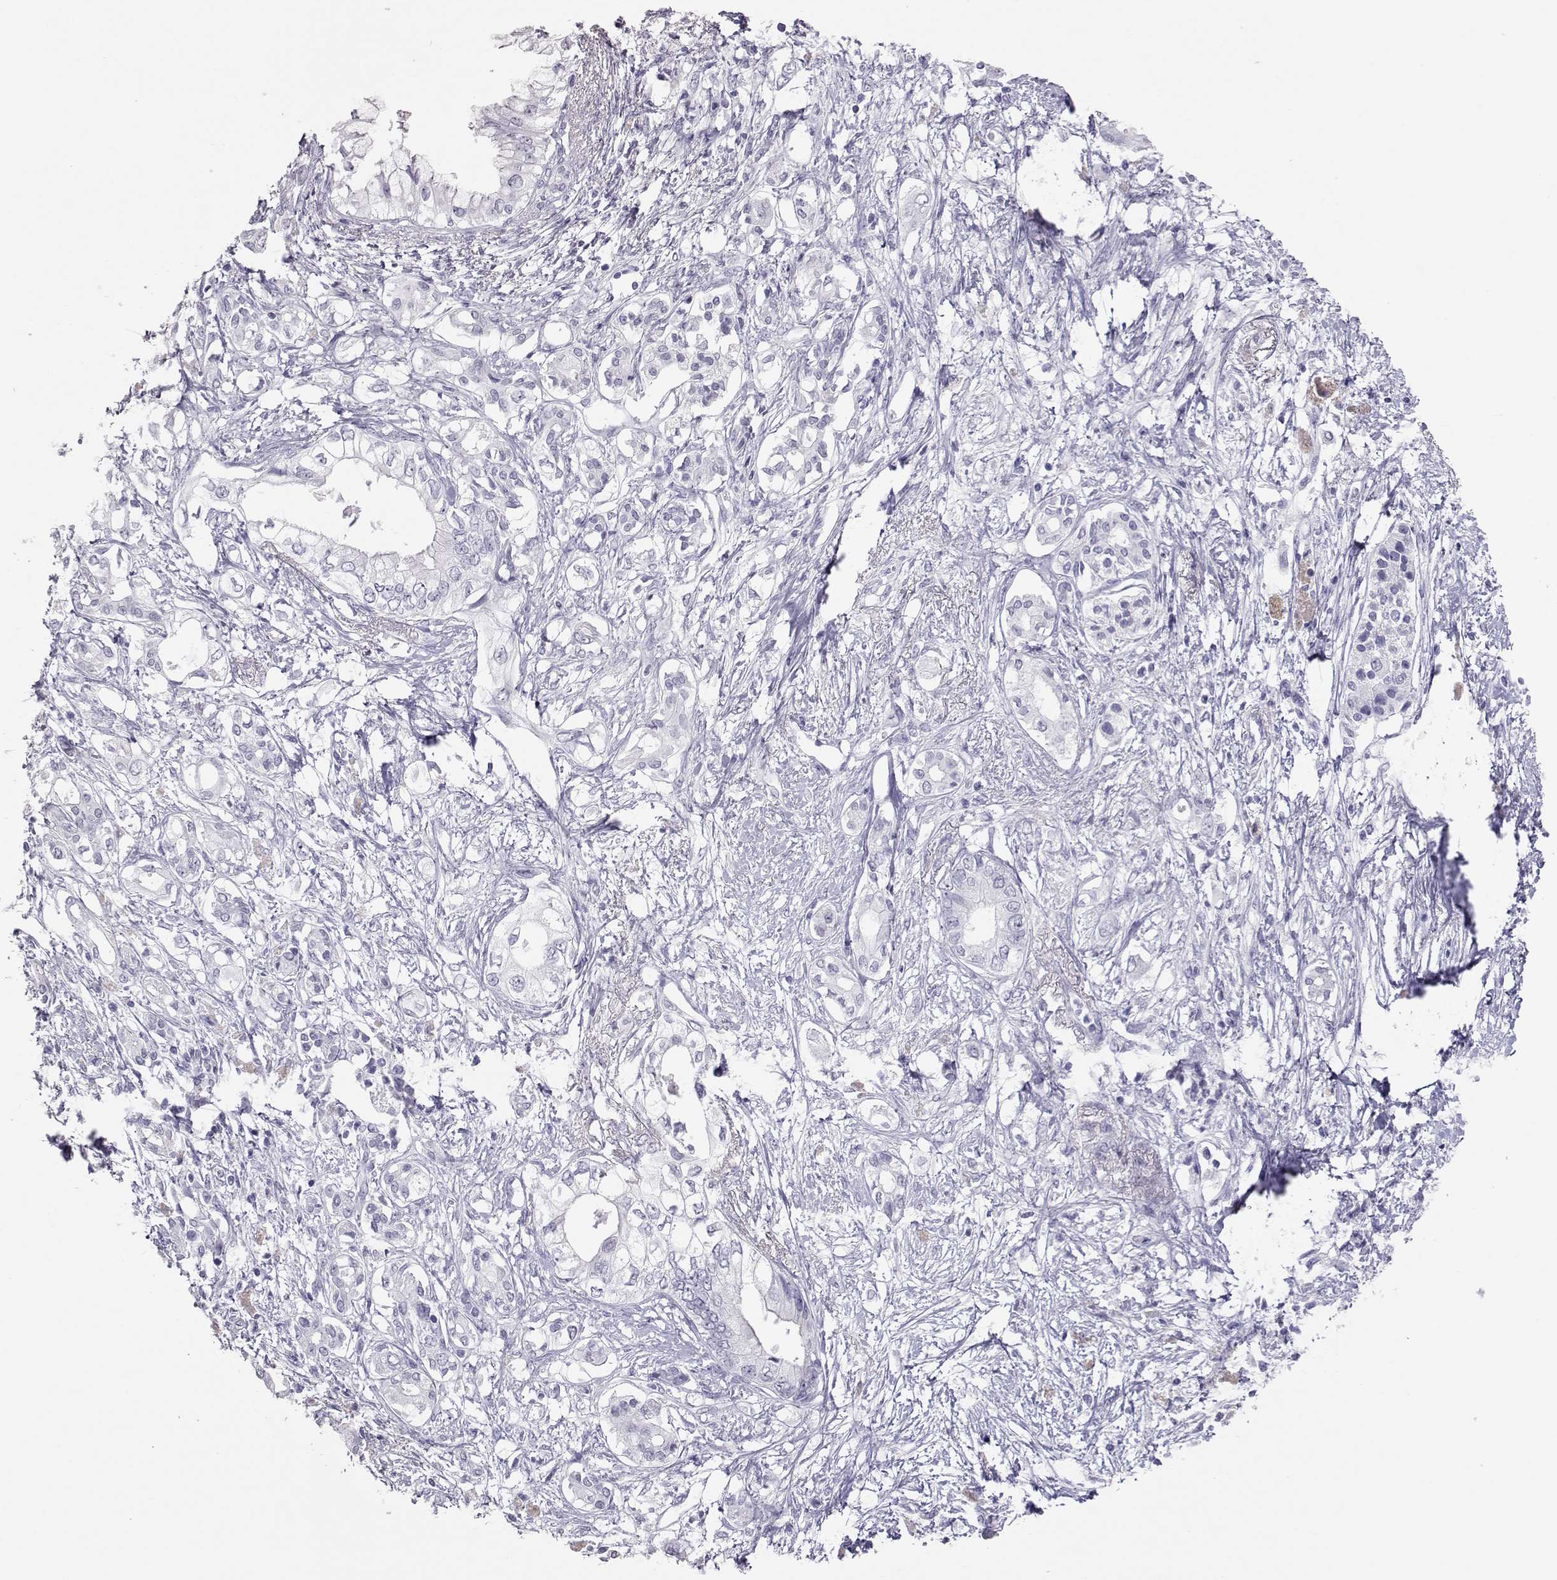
{"staining": {"intensity": "negative", "quantity": "none", "location": "none"}, "tissue": "pancreatic cancer", "cell_type": "Tumor cells", "image_type": "cancer", "snomed": [{"axis": "morphology", "description": "Adenocarcinoma, NOS"}, {"axis": "topography", "description": "Pancreas"}], "caption": "High power microscopy image of an immunohistochemistry micrograph of pancreatic cancer, revealing no significant staining in tumor cells.", "gene": "PMCH", "patient": {"sex": "female", "age": 63}}